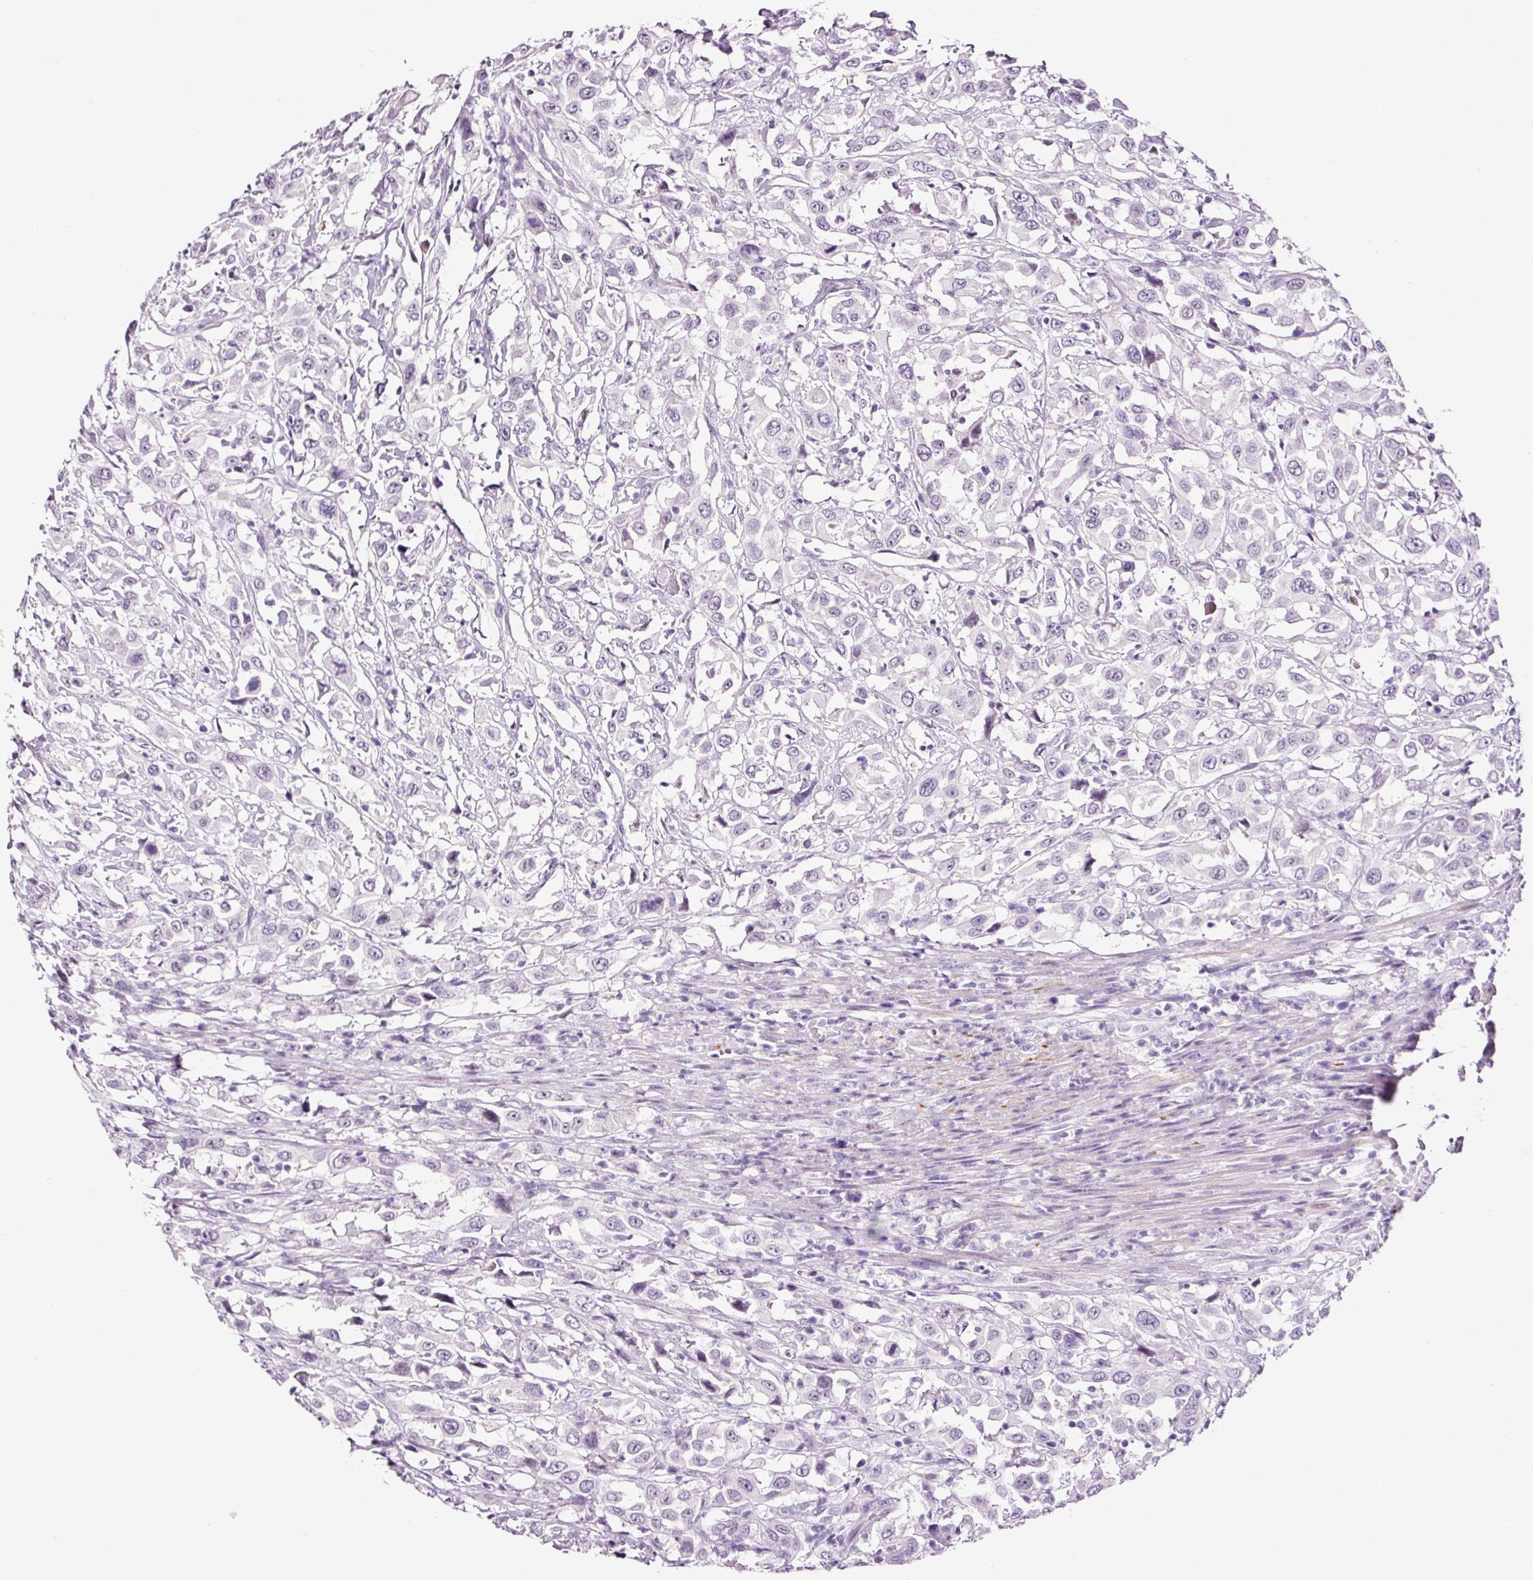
{"staining": {"intensity": "negative", "quantity": "none", "location": "none"}, "tissue": "urothelial cancer", "cell_type": "Tumor cells", "image_type": "cancer", "snomed": [{"axis": "morphology", "description": "Urothelial carcinoma, High grade"}, {"axis": "topography", "description": "Urinary bladder"}], "caption": "Immunohistochemistry (IHC) histopathology image of neoplastic tissue: high-grade urothelial carcinoma stained with DAB (3,3'-diaminobenzidine) reveals no significant protein positivity in tumor cells.", "gene": "RTF2", "patient": {"sex": "male", "age": 61}}